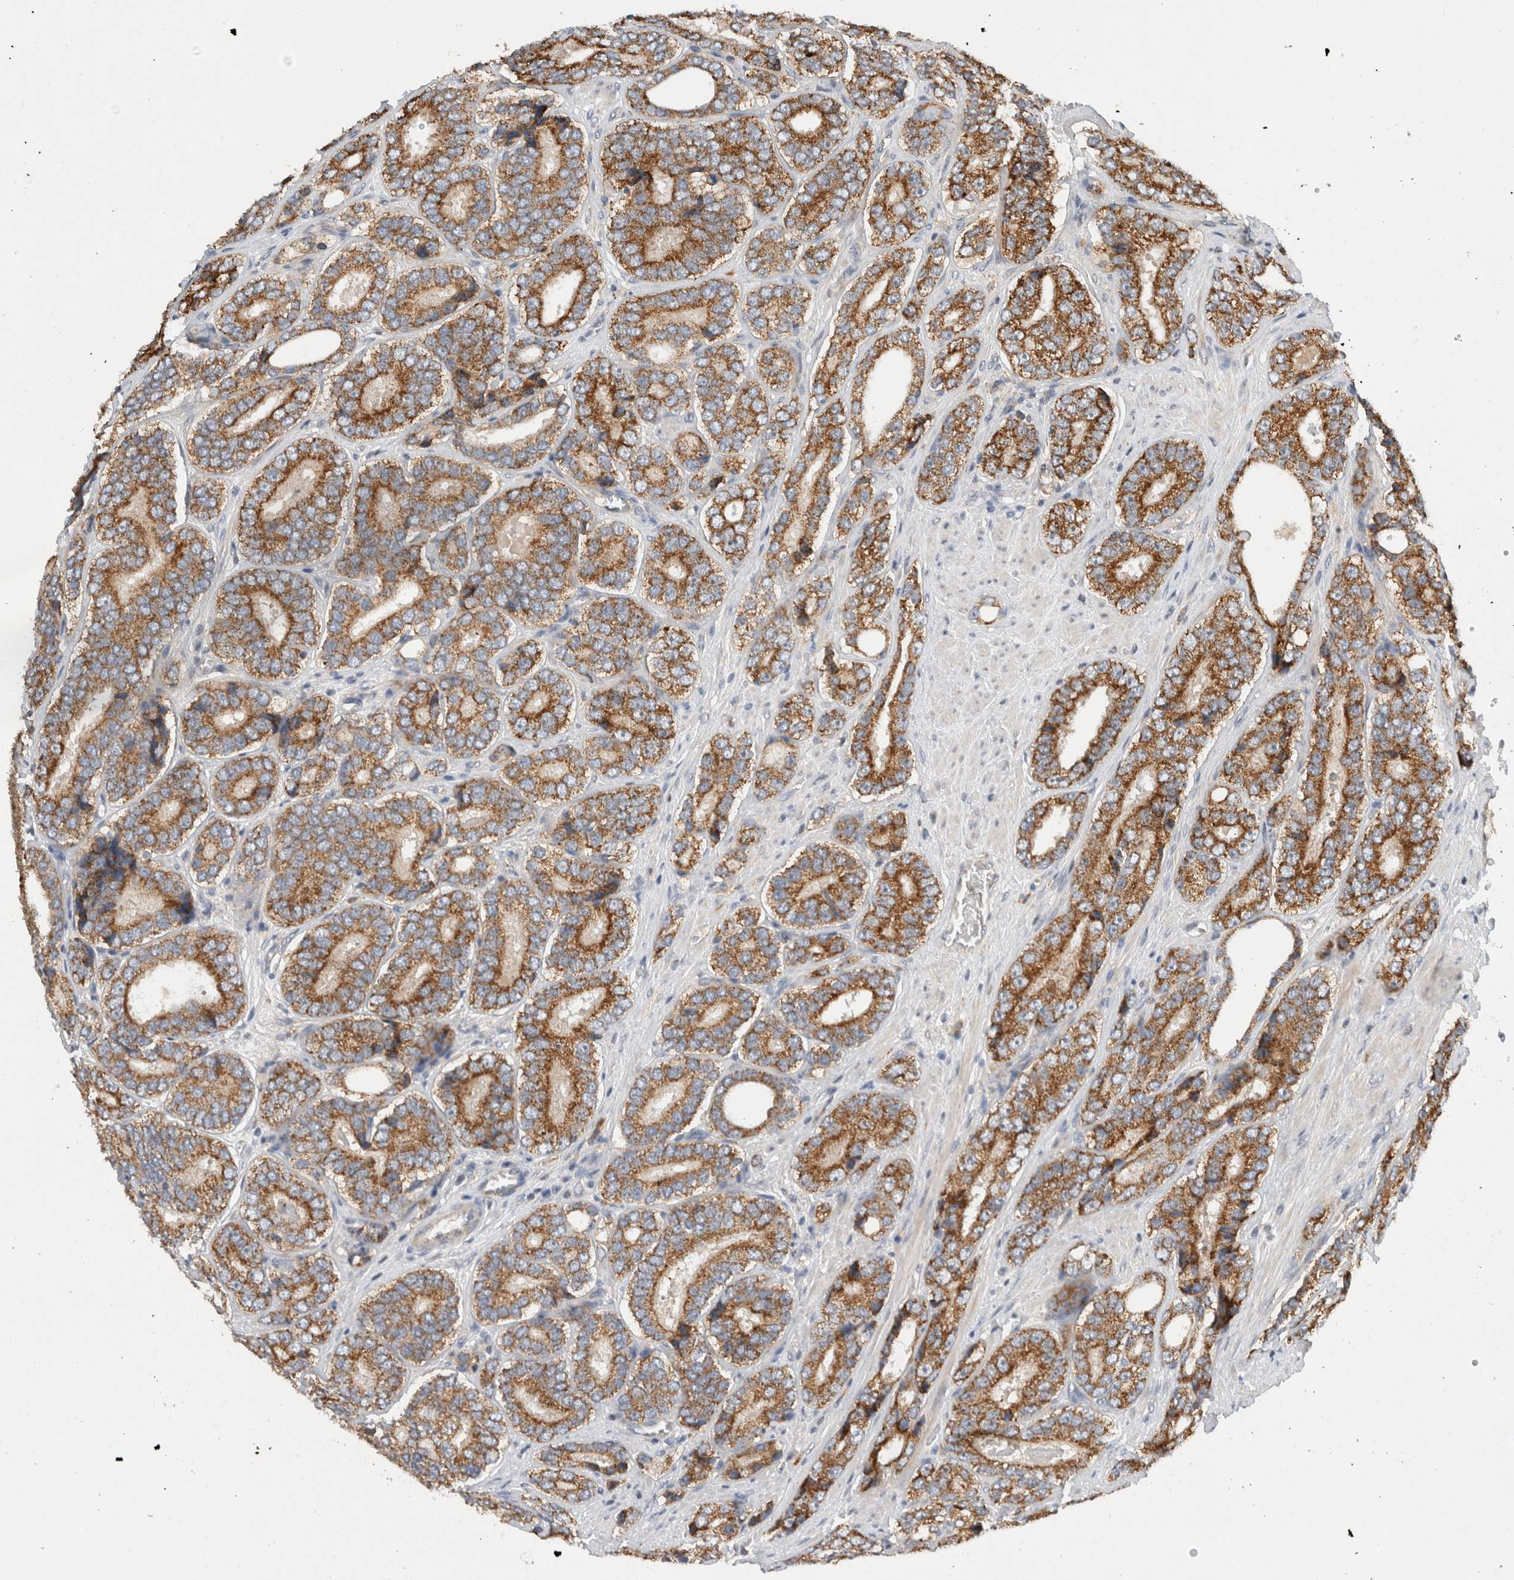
{"staining": {"intensity": "moderate", "quantity": ">75%", "location": "cytoplasmic/membranous"}, "tissue": "prostate cancer", "cell_type": "Tumor cells", "image_type": "cancer", "snomed": [{"axis": "morphology", "description": "Adenocarcinoma, High grade"}, {"axis": "topography", "description": "Prostate"}], "caption": "Immunohistochemistry (IHC) micrograph of high-grade adenocarcinoma (prostate) stained for a protein (brown), which displays medium levels of moderate cytoplasmic/membranous positivity in about >75% of tumor cells.", "gene": "AMPD1", "patient": {"sex": "male", "age": 56}}